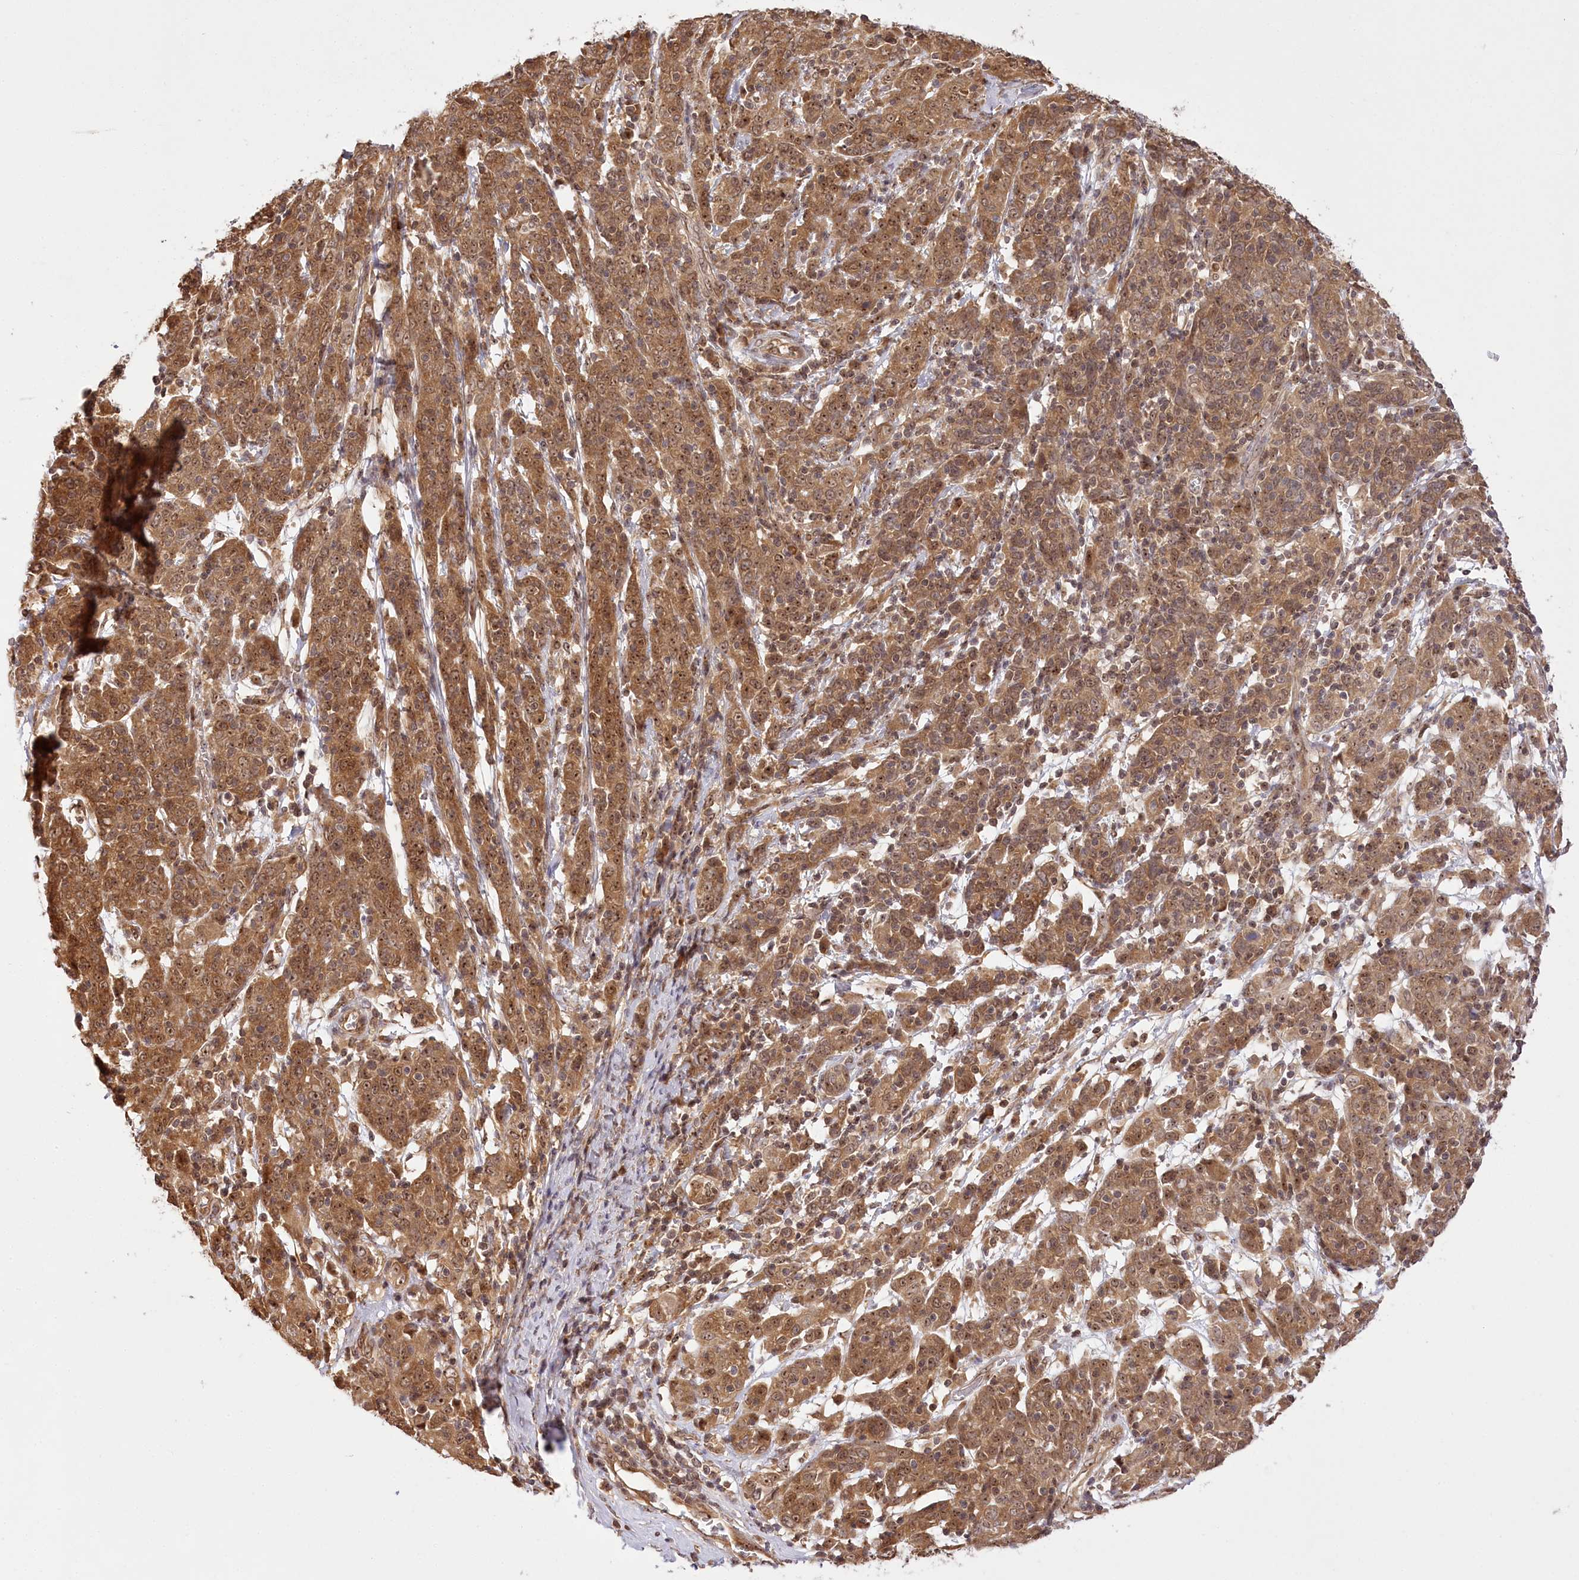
{"staining": {"intensity": "moderate", "quantity": ">75%", "location": "cytoplasmic/membranous,nuclear"}, "tissue": "cervical cancer", "cell_type": "Tumor cells", "image_type": "cancer", "snomed": [{"axis": "morphology", "description": "Squamous cell carcinoma, NOS"}, {"axis": "topography", "description": "Cervix"}], "caption": "Protein staining displays moderate cytoplasmic/membranous and nuclear positivity in about >75% of tumor cells in cervical cancer (squamous cell carcinoma). (DAB IHC, brown staining for protein, blue staining for nuclei).", "gene": "SERGEF", "patient": {"sex": "female", "age": 67}}